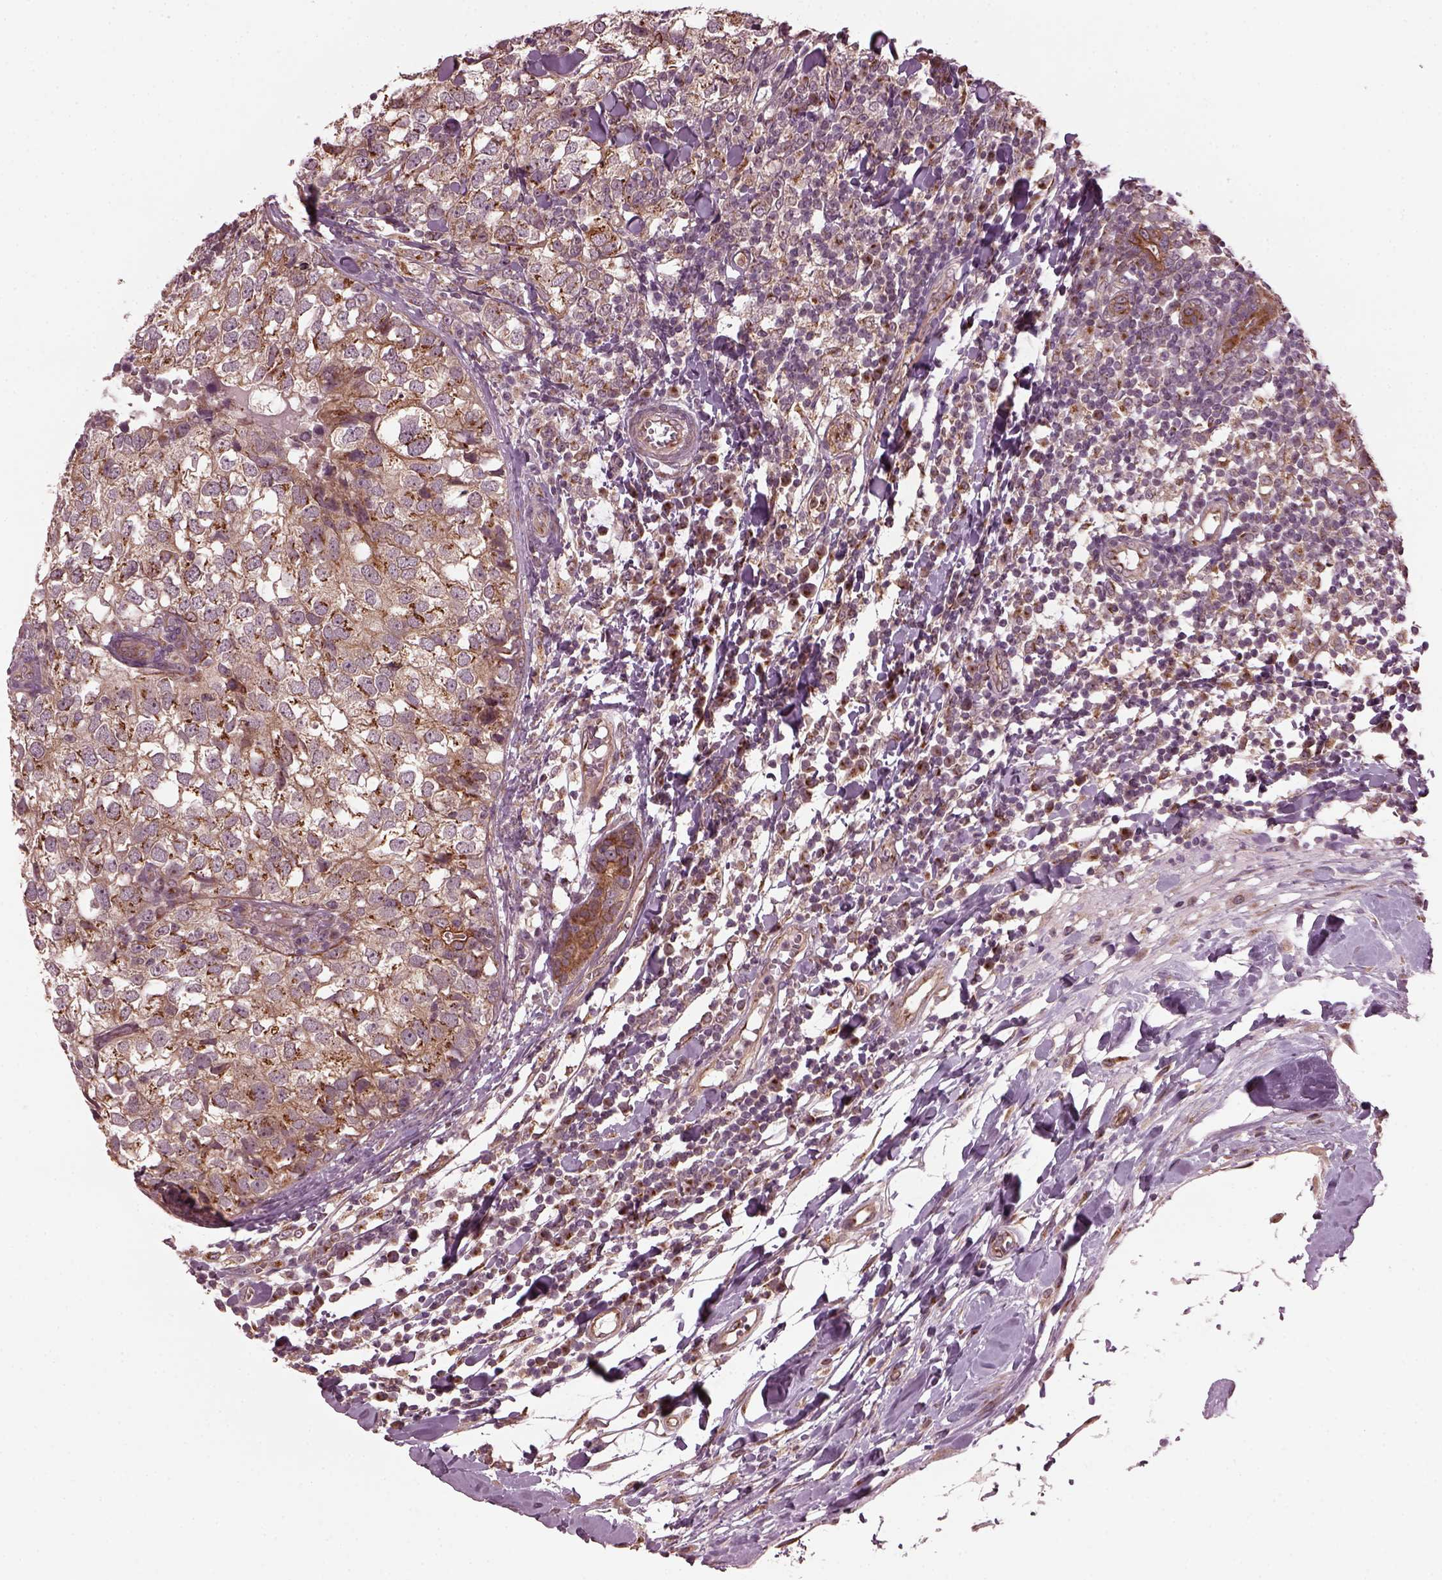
{"staining": {"intensity": "moderate", "quantity": "25%-75%", "location": "cytoplasmic/membranous"}, "tissue": "breast cancer", "cell_type": "Tumor cells", "image_type": "cancer", "snomed": [{"axis": "morphology", "description": "Duct carcinoma"}, {"axis": "topography", "description": "Breast"}], "caption": "Breast intraductal carcinoma was stained to show a protein in brown. There is medium levels of moderate cytoplasmic/membranous positivity in approximately 25%-75% of tumor cells.", "gene": "RUFY3", "patient": {"sex": "female", "age": 30}}